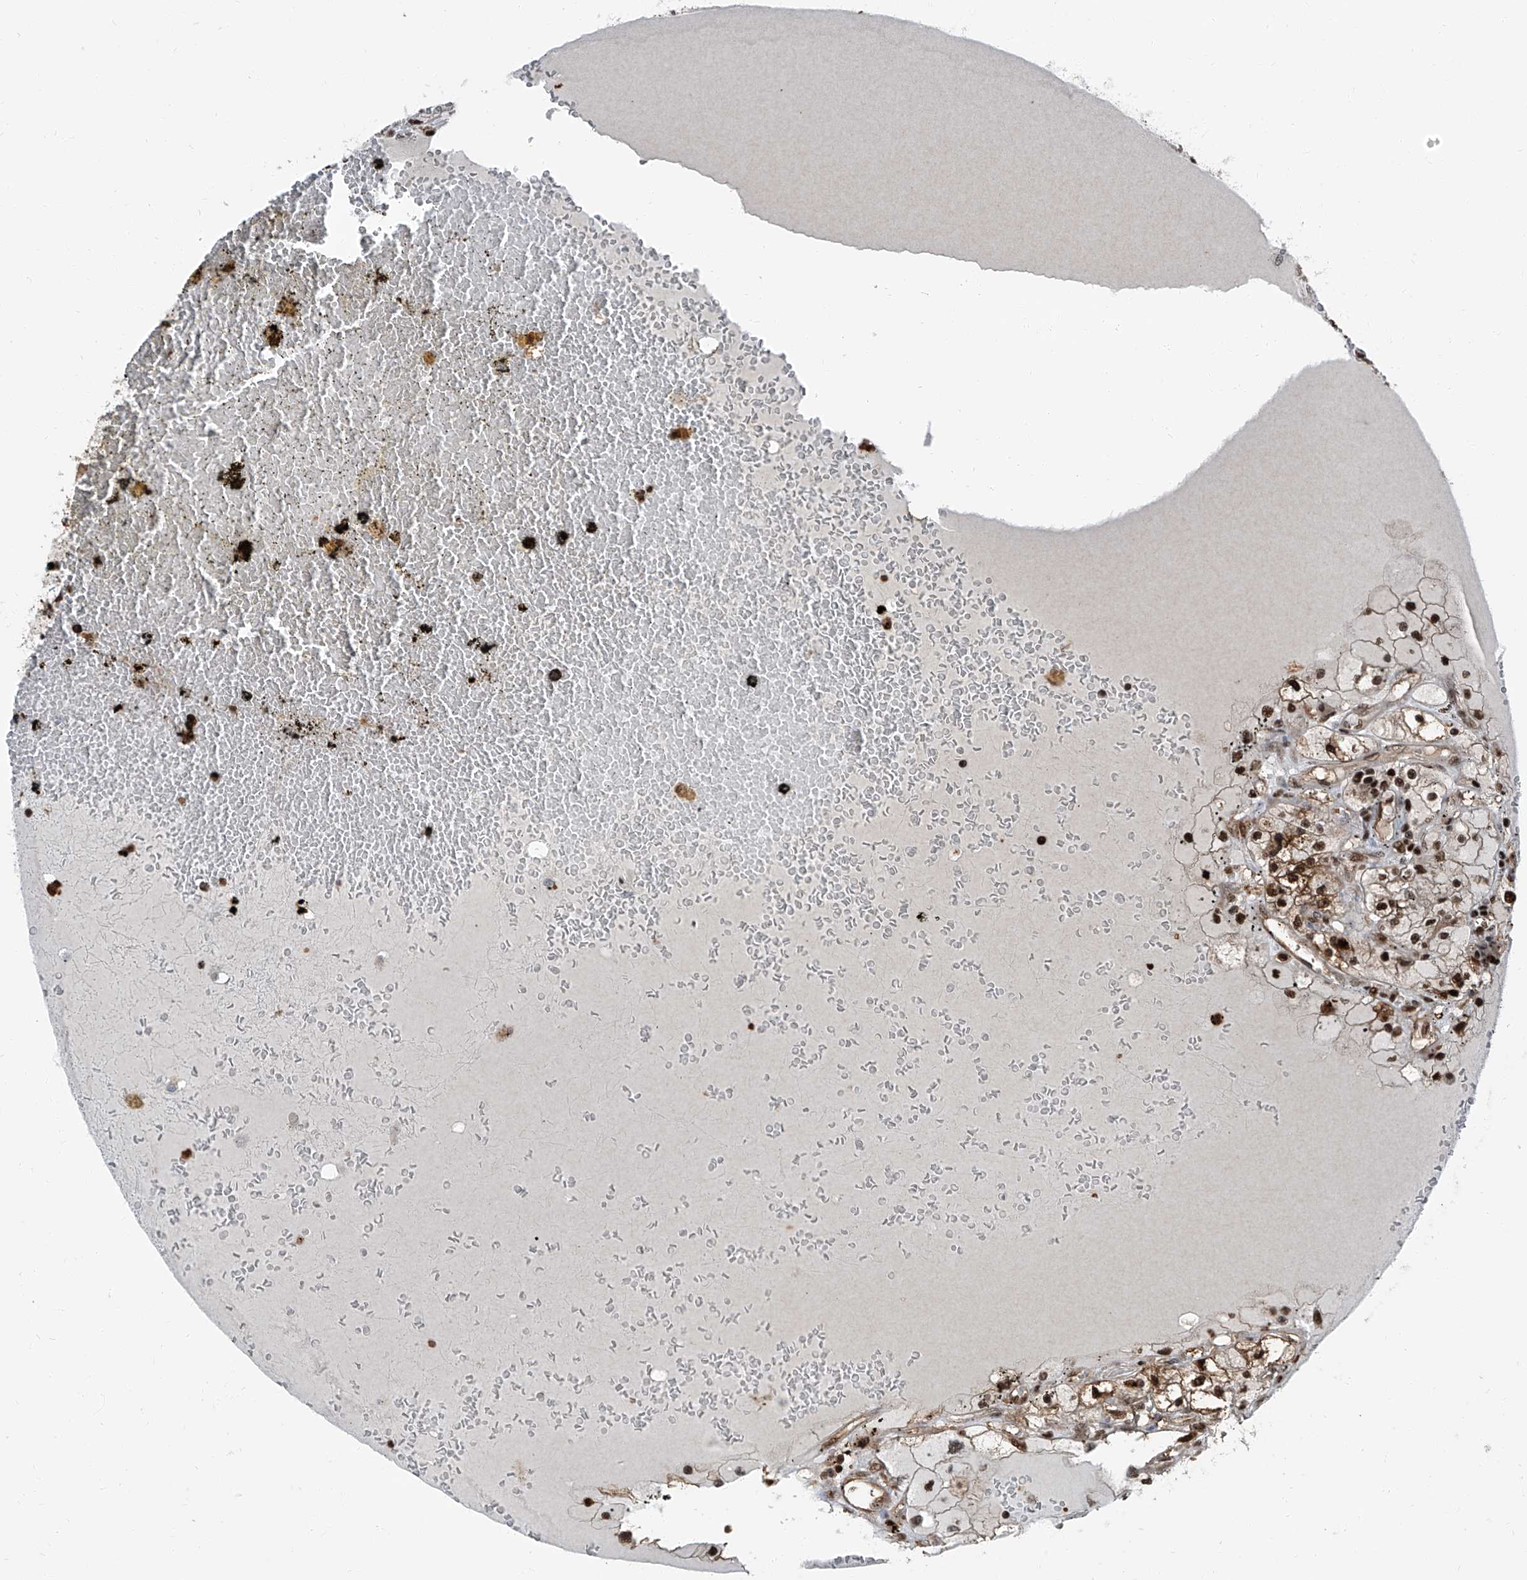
{"staining": {"intensity": "moderate", "quantity": ">75%", "location": "cytoplasmic/membranous,nuclear"}, "tissue": "renal cancer", "cell_type": "Tumor cells", "image_type": "cancer", "snomed": [{"axis": "morphology", "description": "Adenocarcinoma, NOS"}, {"axis": "topography", "description": "Kidney"}], "caption": "Protein staining of renal adenocarcinoma tissue shows moderate cytoplasmic/membranous and nuclear staining in about >75% of tumor cells.", "gene": "PSMB10", "patient": {"sex": "male", "age": 56}}